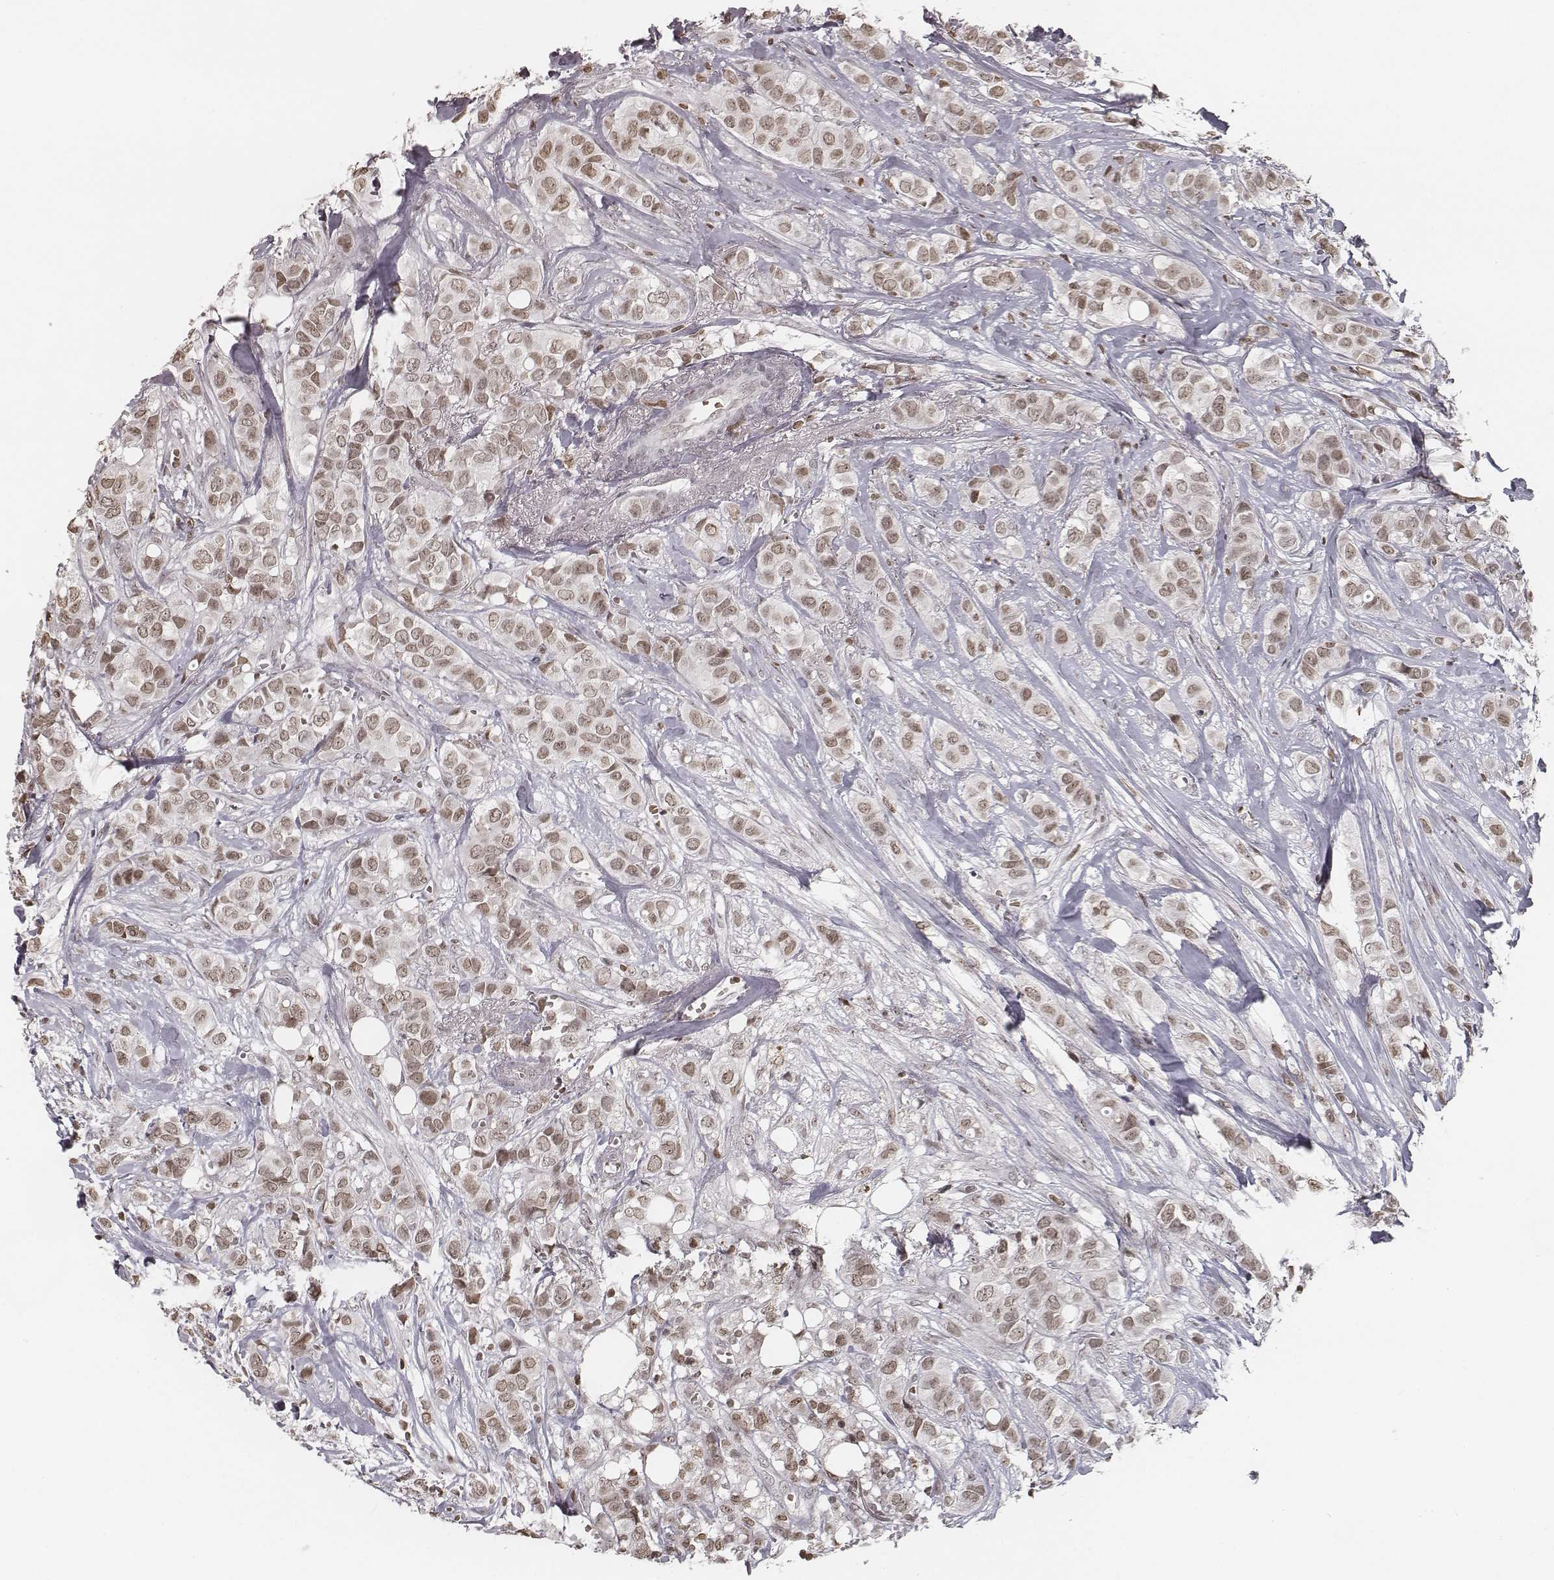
{"staining": {"intensity": "weak", "quantity": ">75%", "location": "nuclear"}, "tissue": "breast cancer", "cell_type": "Tumor cells", "image_type": "cancer", "snomed": [{"axis": "morphology", "description": "Duct carcinoma"}, {"axis": "topography", "description": "Breast"}], "caption": "This is an image of immunohistochemistry (IHC) staining of breast cancer (invasive ductal carcinoma), which shows weak staining in the nuclear of tumor cells.", "gene": "HMGA2", "patient": {"sex": "female", "age": 85}}